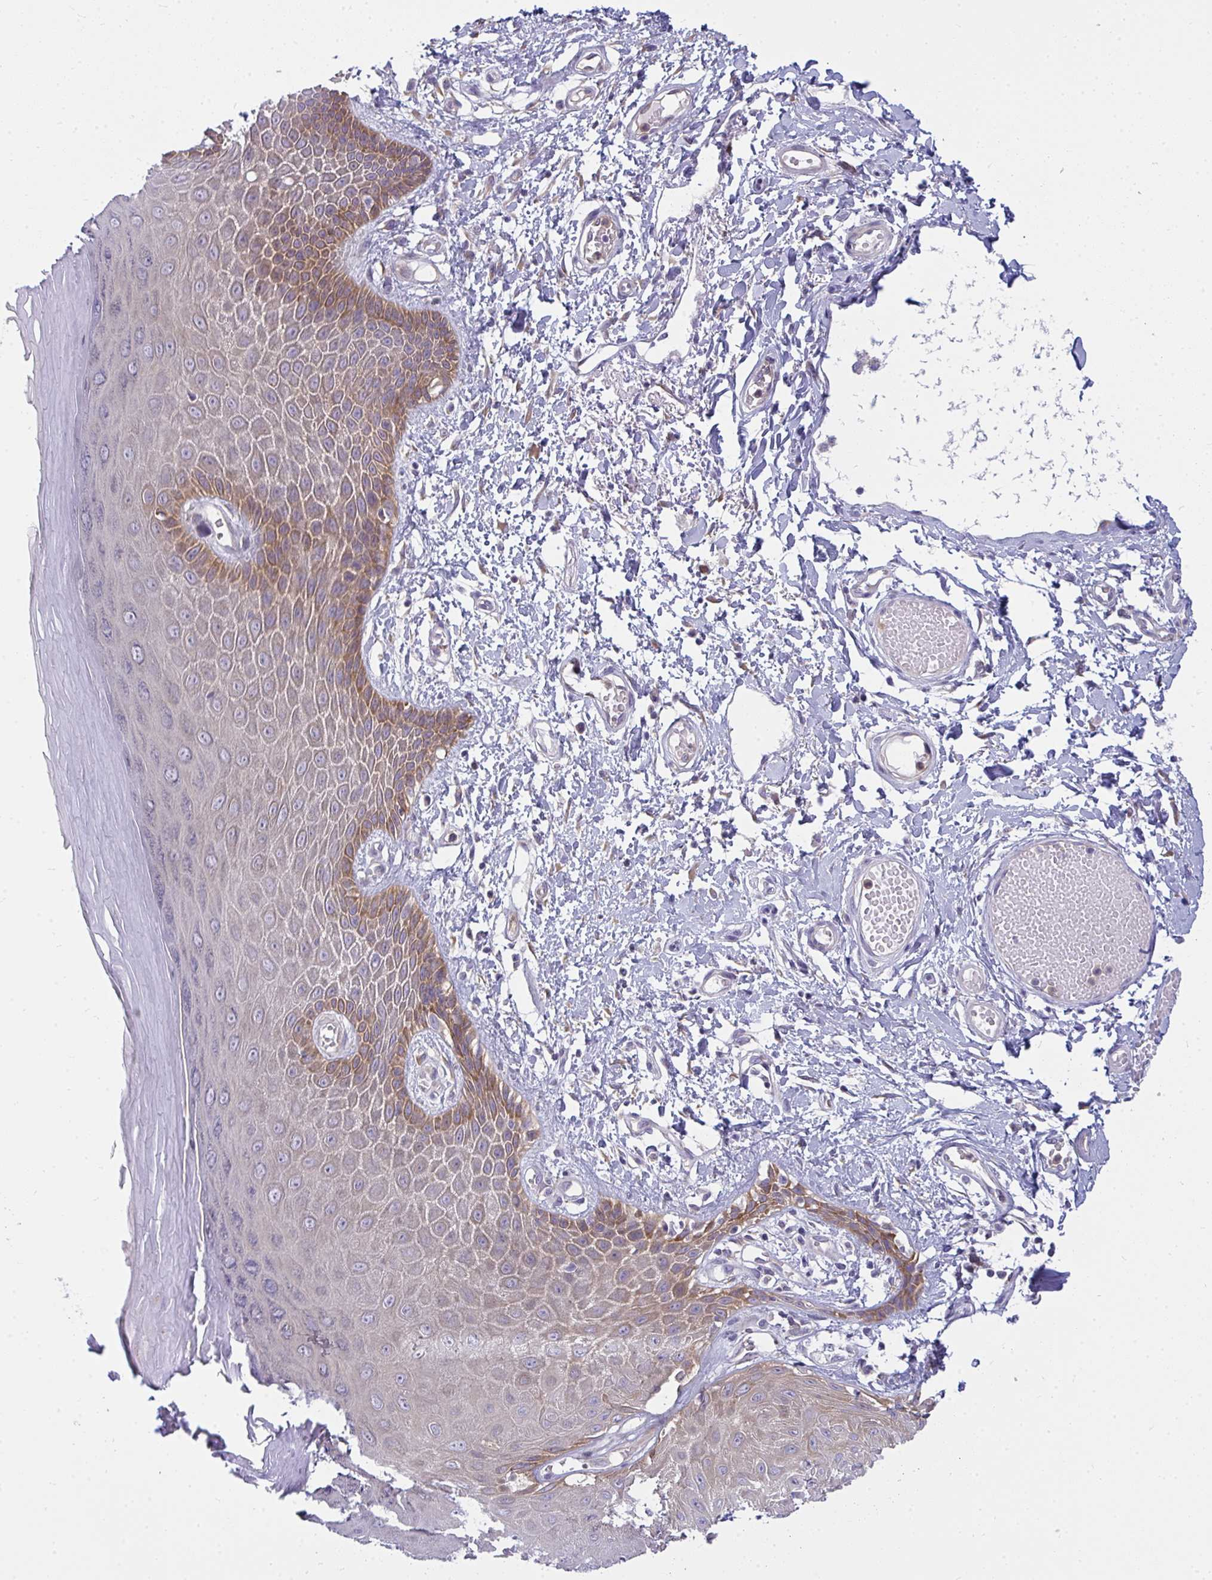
{"staining": {"intensity": "moderate", "quantity": "25%-75%", "location": "cytoplasmic/membranous"}, "tissue": "skin", "cell_type": "Epidermal cells", "image_type": "normal", "snomed": [{"axis": "morphology", "description": "Normal tissue, NOS"}, {"axis": "topography", "description": "Anal"}, {"axis": "topography", "description": "Peripheral nerve tissue"}], "caption": "Epidermal cells reveal moderate cytoplasmic/membranous expression in about 25%-75% of cells in benign skin. Nuclei are stained in blue.", "gene": "SLC30A6", "patient": {"sex": "male", "age": 78}}